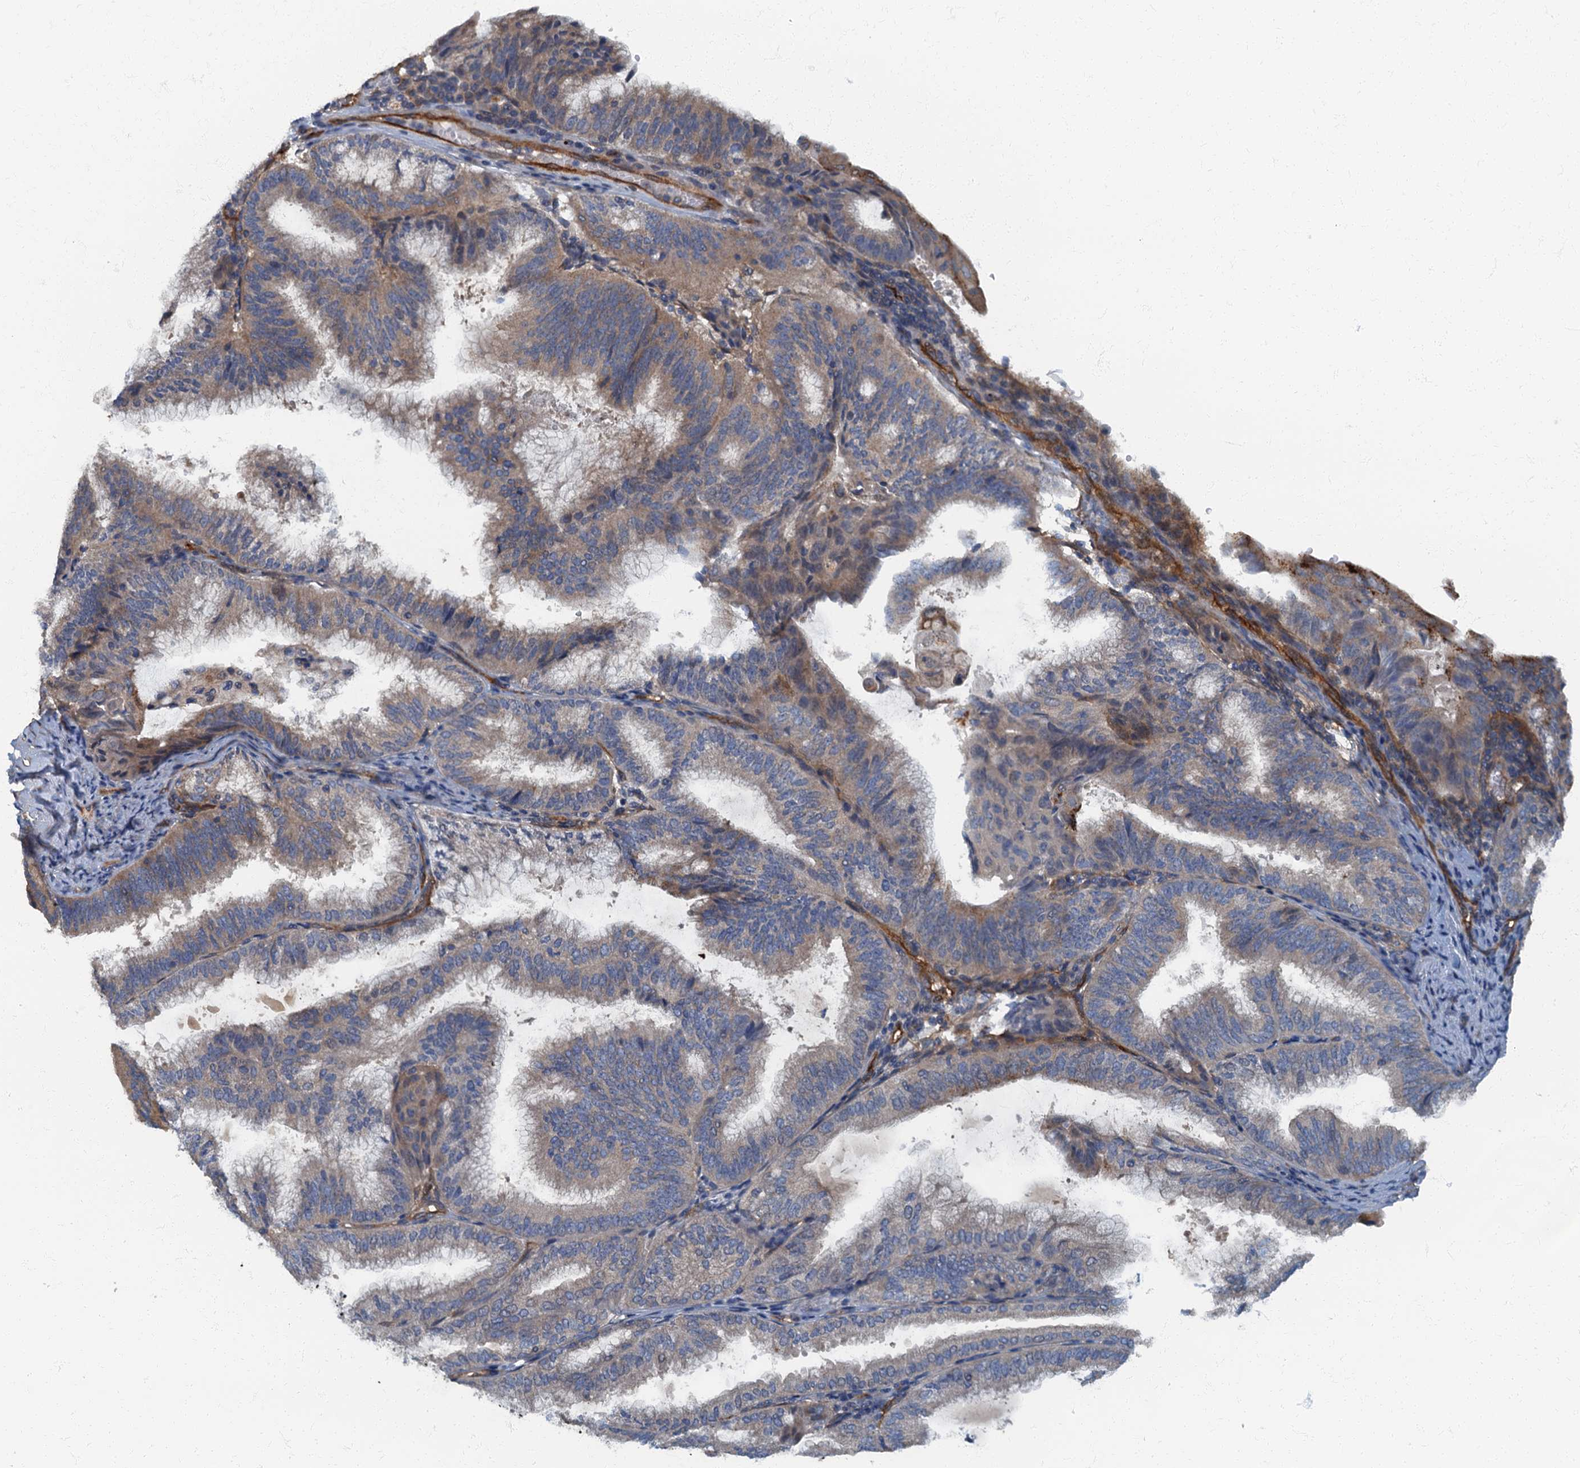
{"staining": {"intensity": "weak", "quantity": "25%-75%", "location": "cytoplasmic/membranous"}, "tissue": "endometrial cancer", "cell_type": "Tumor cells", "image_type": "cancer", "snomed": [{"axis": "morphology", "description": "Adenocarcinoma, NOS"}, {"axis": "topography", "description": "Endometrium"}], "caption": "Immunohistochemistry (IHC) of endometrial cancer (adenocarcinoma) reveals low levels of weak cytoplasmic/membranous expression in approximately 25%-75% of tumor cells. (Brightfield microscopy of DAB IHC at high magnification).", "gene": "ARL11", "patient": {"sex": "female", "age": 49}}